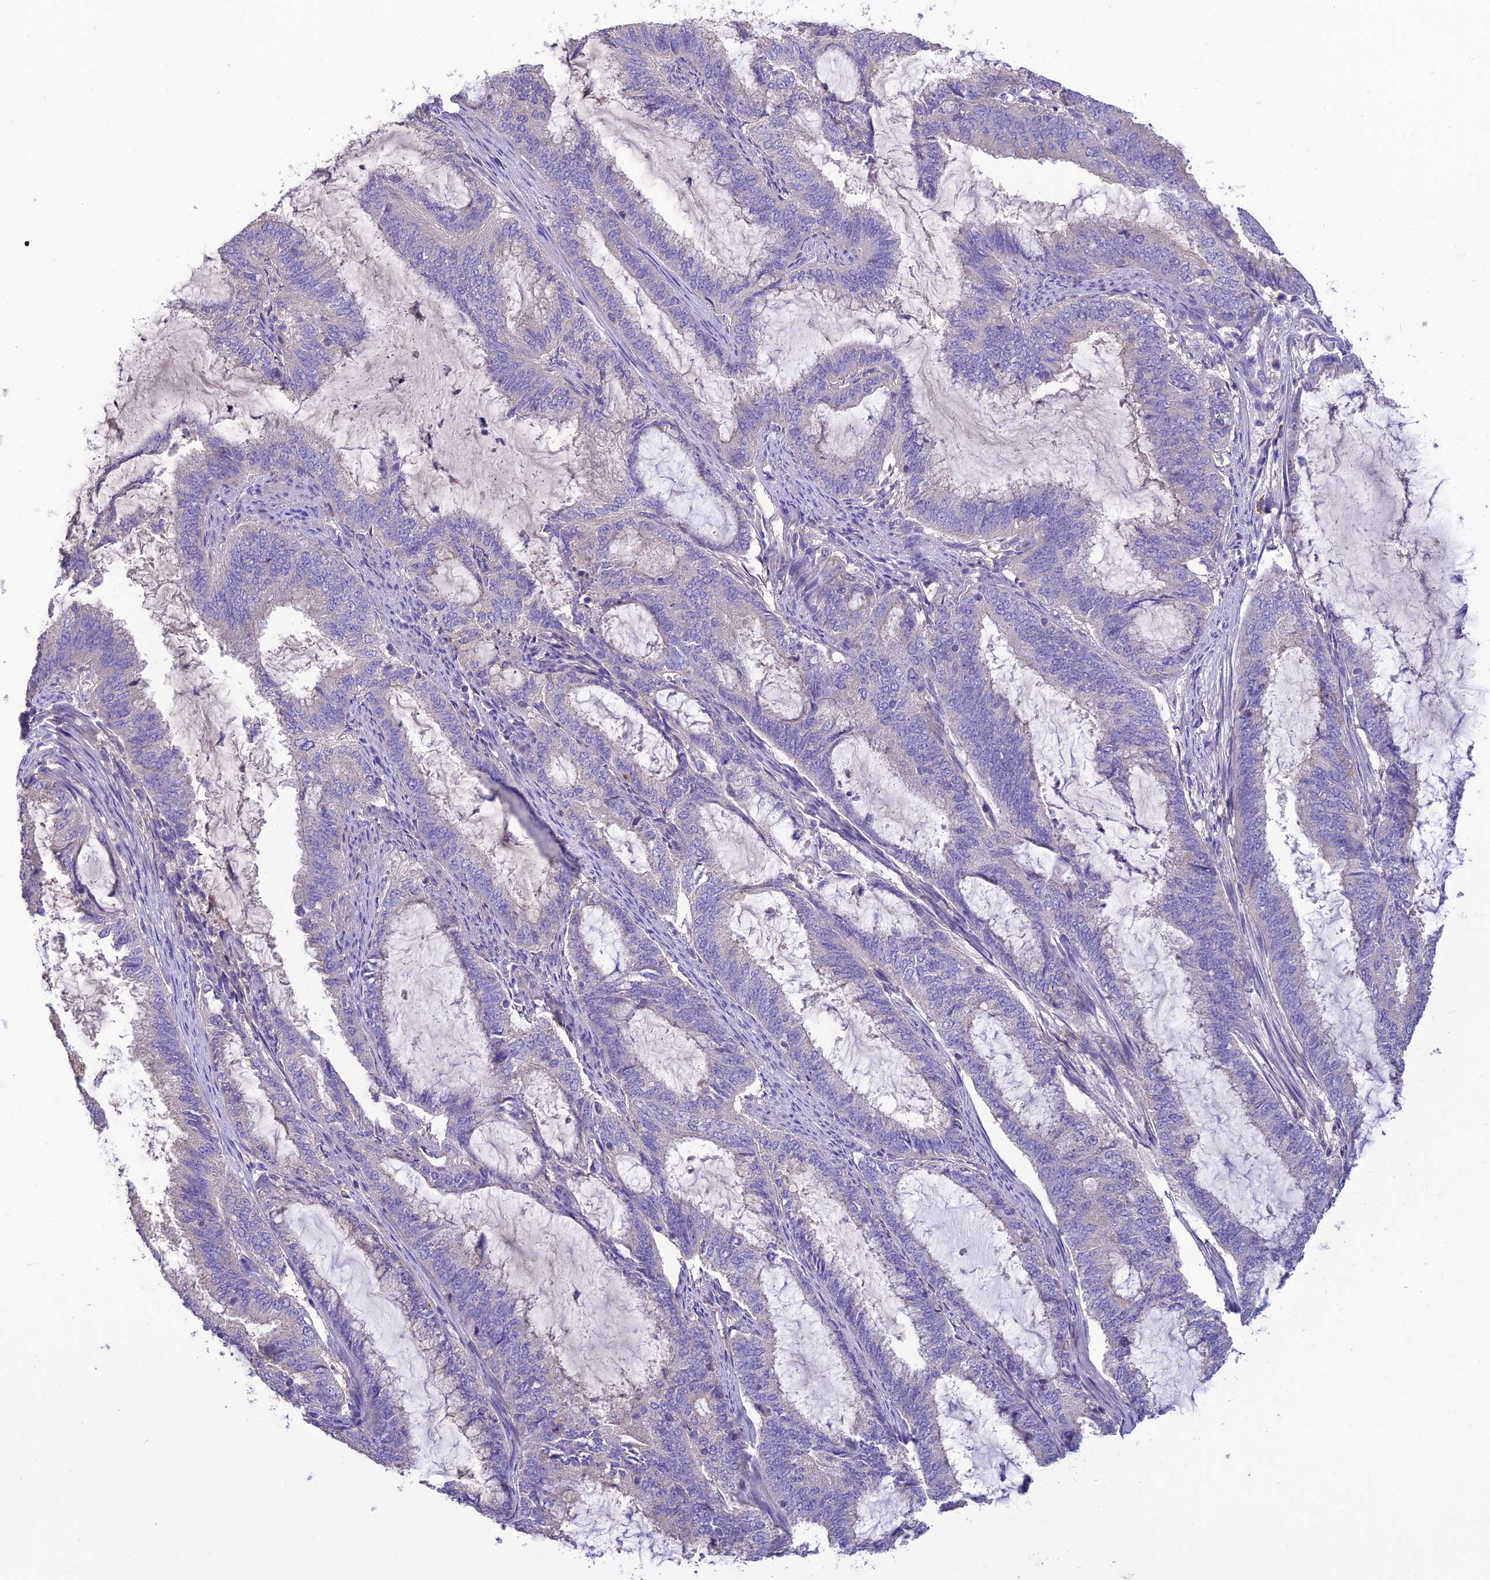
{"staining": {"intensity": "negative", "quantity": "none", "location": "none"}, "tissue": "endometrial cancer", "cell_type": "Tumor cells", "image_type": "cancer", "snomed": [{"axis": "morphology", "description": "Adenocarcinoma, NOS"}, {"axis": "topography", "description": "Endometrium"}], "caption": "Immunohistochemistry photomicrograph of human endometrial adenocarcinoma stained for a protein (brown), which reveals no positivity in tumor cells.", "gene": "SFT2D2", "patient": {"sex": "female", "age": 51}}